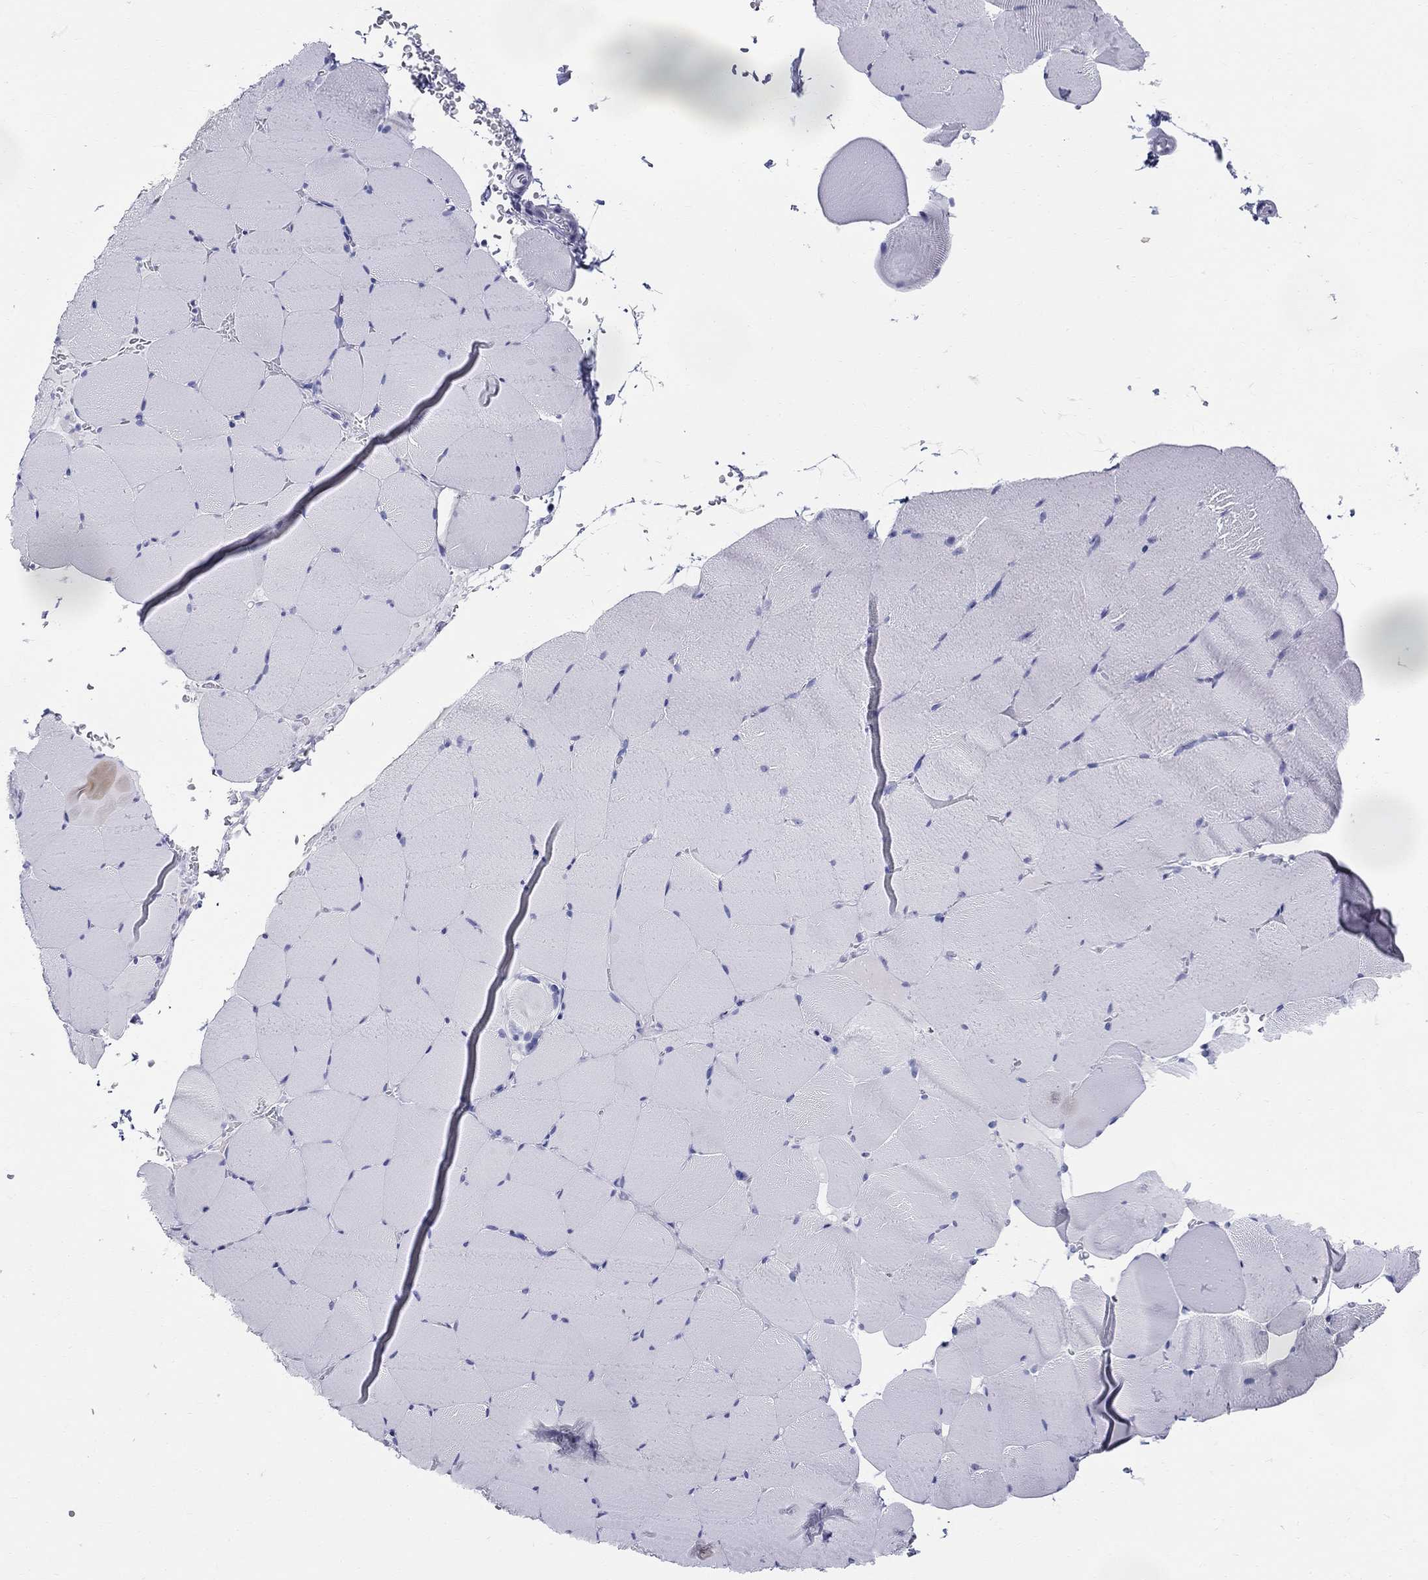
{"staining": {"intensity": "negative", "quantity": "none", "location": "none"}, "tissue": "skeletal muscle", "cell_type": "Myocytes", "image_type": "normal", "snomed": [{"axis": "morphology", "description": "Normal tissue, NOS"}, {"axis": "topography", "description": "Skeletal muscle"}], "caption": "Skeletal muscle stained for a protein using immunohistochemistry exhibits no staining myocytes.", "gene": "LAMP5", "patient": {"sex": "female", "age": 37}}